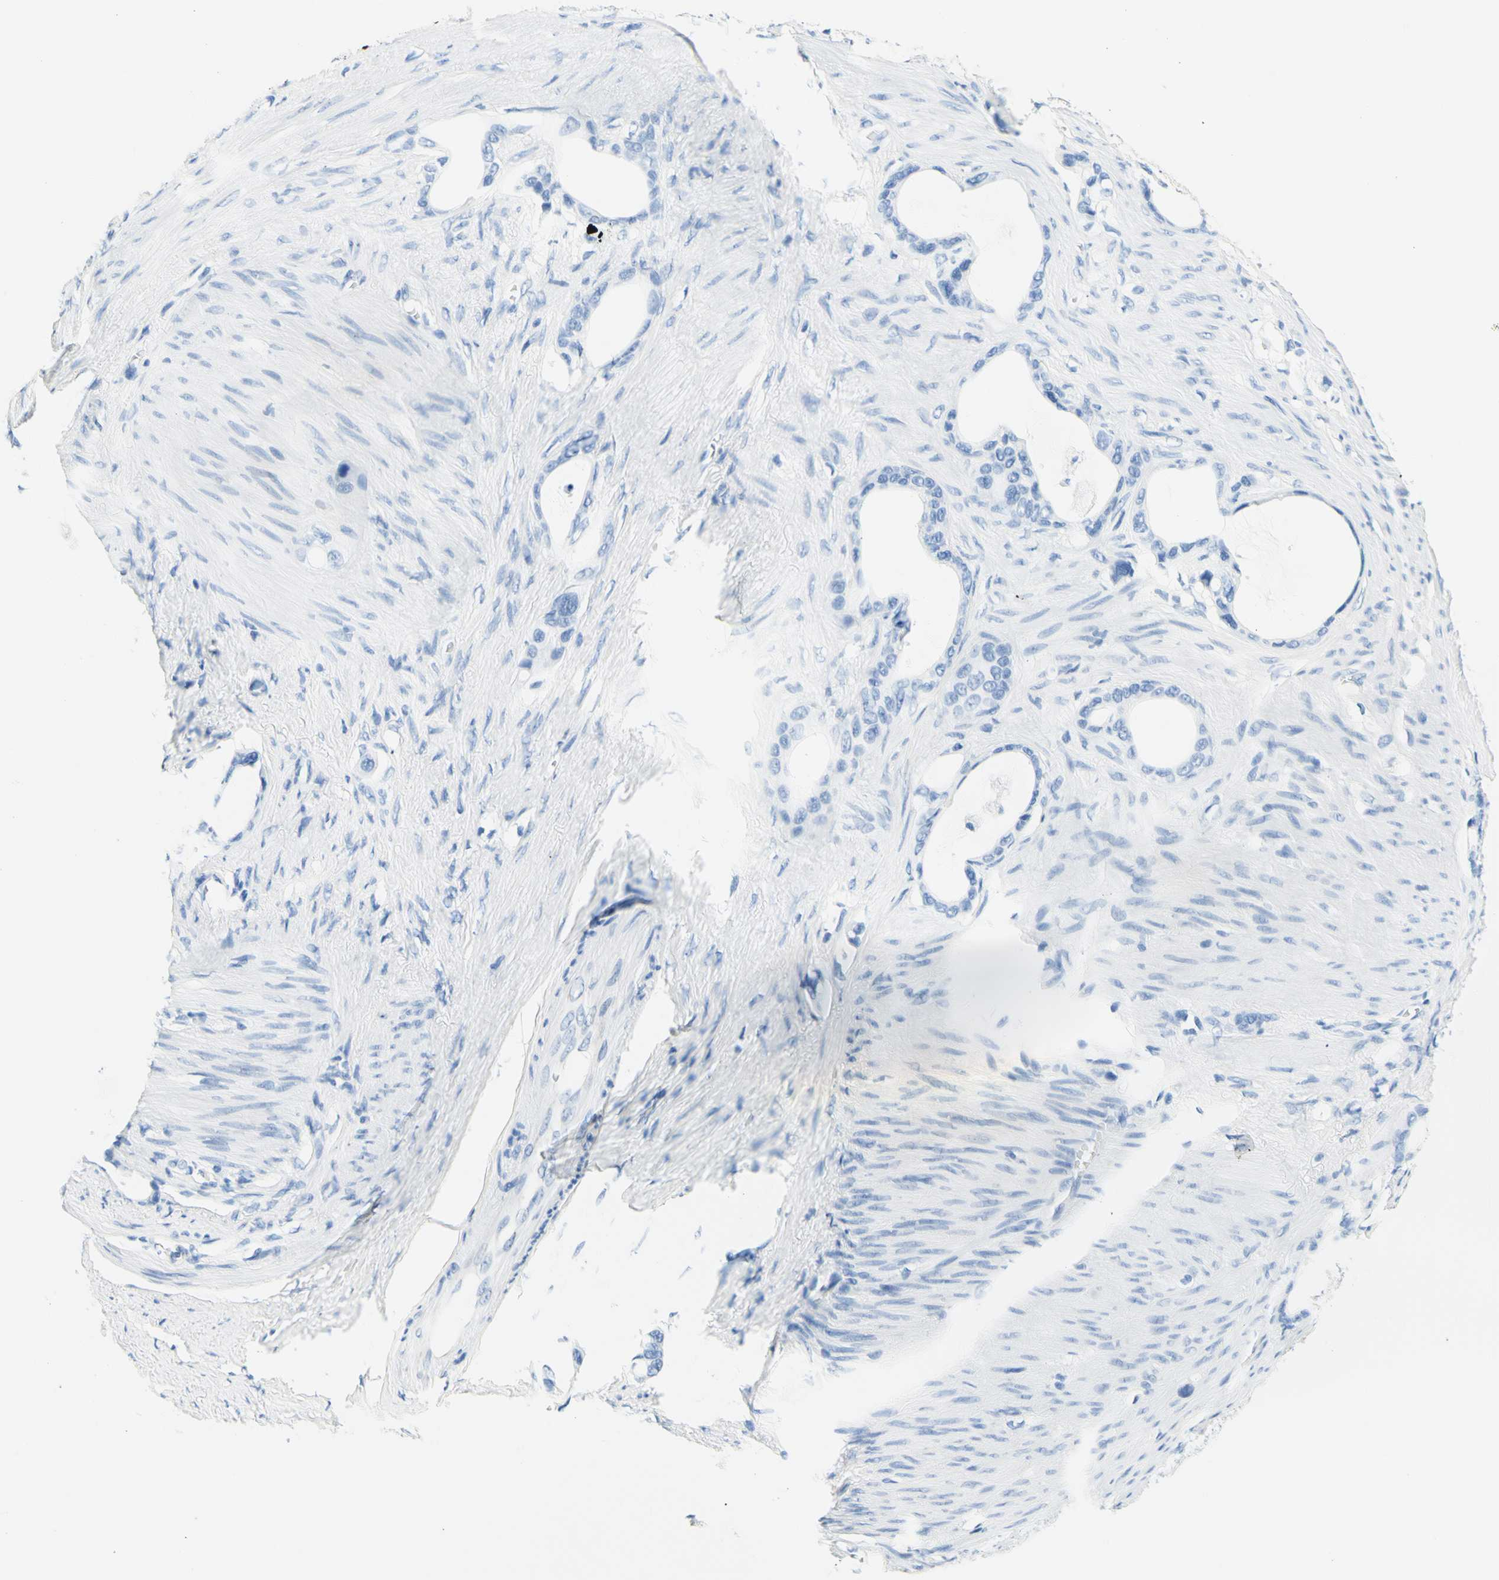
{"staining": {"intensity": "negative", "quantity": "none", "location": "none"}, "tissue": "stomach cancer", "cell_type": "Tumor cells", "image_type": "cancer", "snomed": [{"axis": "morphology", "description": "Adenocarcinoma, NOS"}, {"axis": "topography", "description": "Stomach"}], "caption": "Micrograph shows no protein staining in tumor cells of stomach adenocarcinoma tissue.", "gene": "HPCA", "patient": {"sex": "female", "age": 75}}